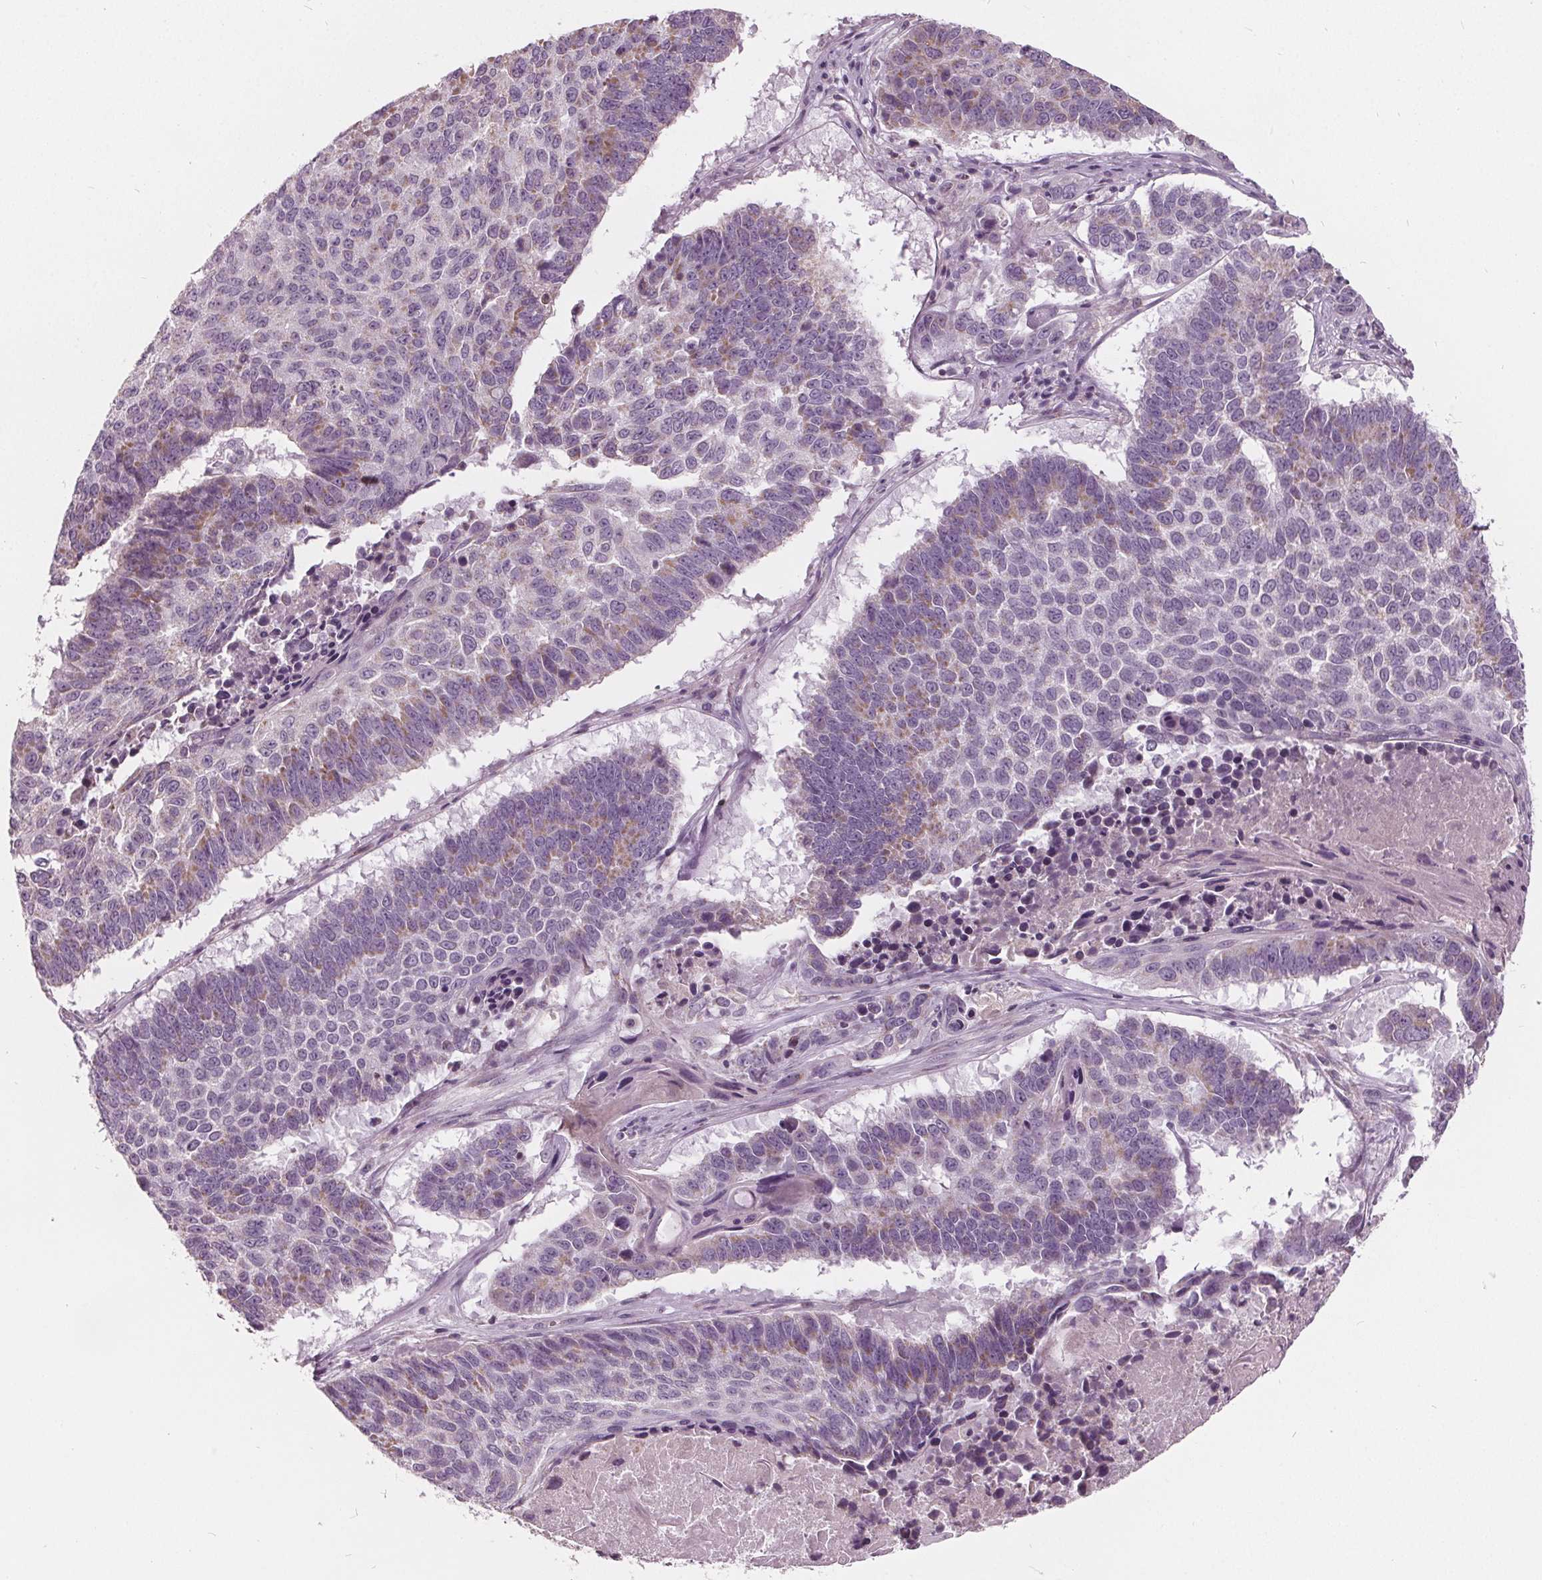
{"staining": {"intensity": "weak", "quantity": "<25%", "location": "cytoplasmic/membranous"}, "tissue": "lung cancer", "cell_type": "Tumor cells", "image_type": "cancer", "snomed": [{"axis": "morphology", "description": "Squamous cell carcinoma, NOS"}, {"axis": "topography", "description": "Lung"}], "caption": "This is a photomicrograph of immunohistochemistry staining of squamous cell carcinoma (lung), which shows no staining in tumor cells.", "gene": "ECI2", "patient": {"sex": "male", "age": 73}}